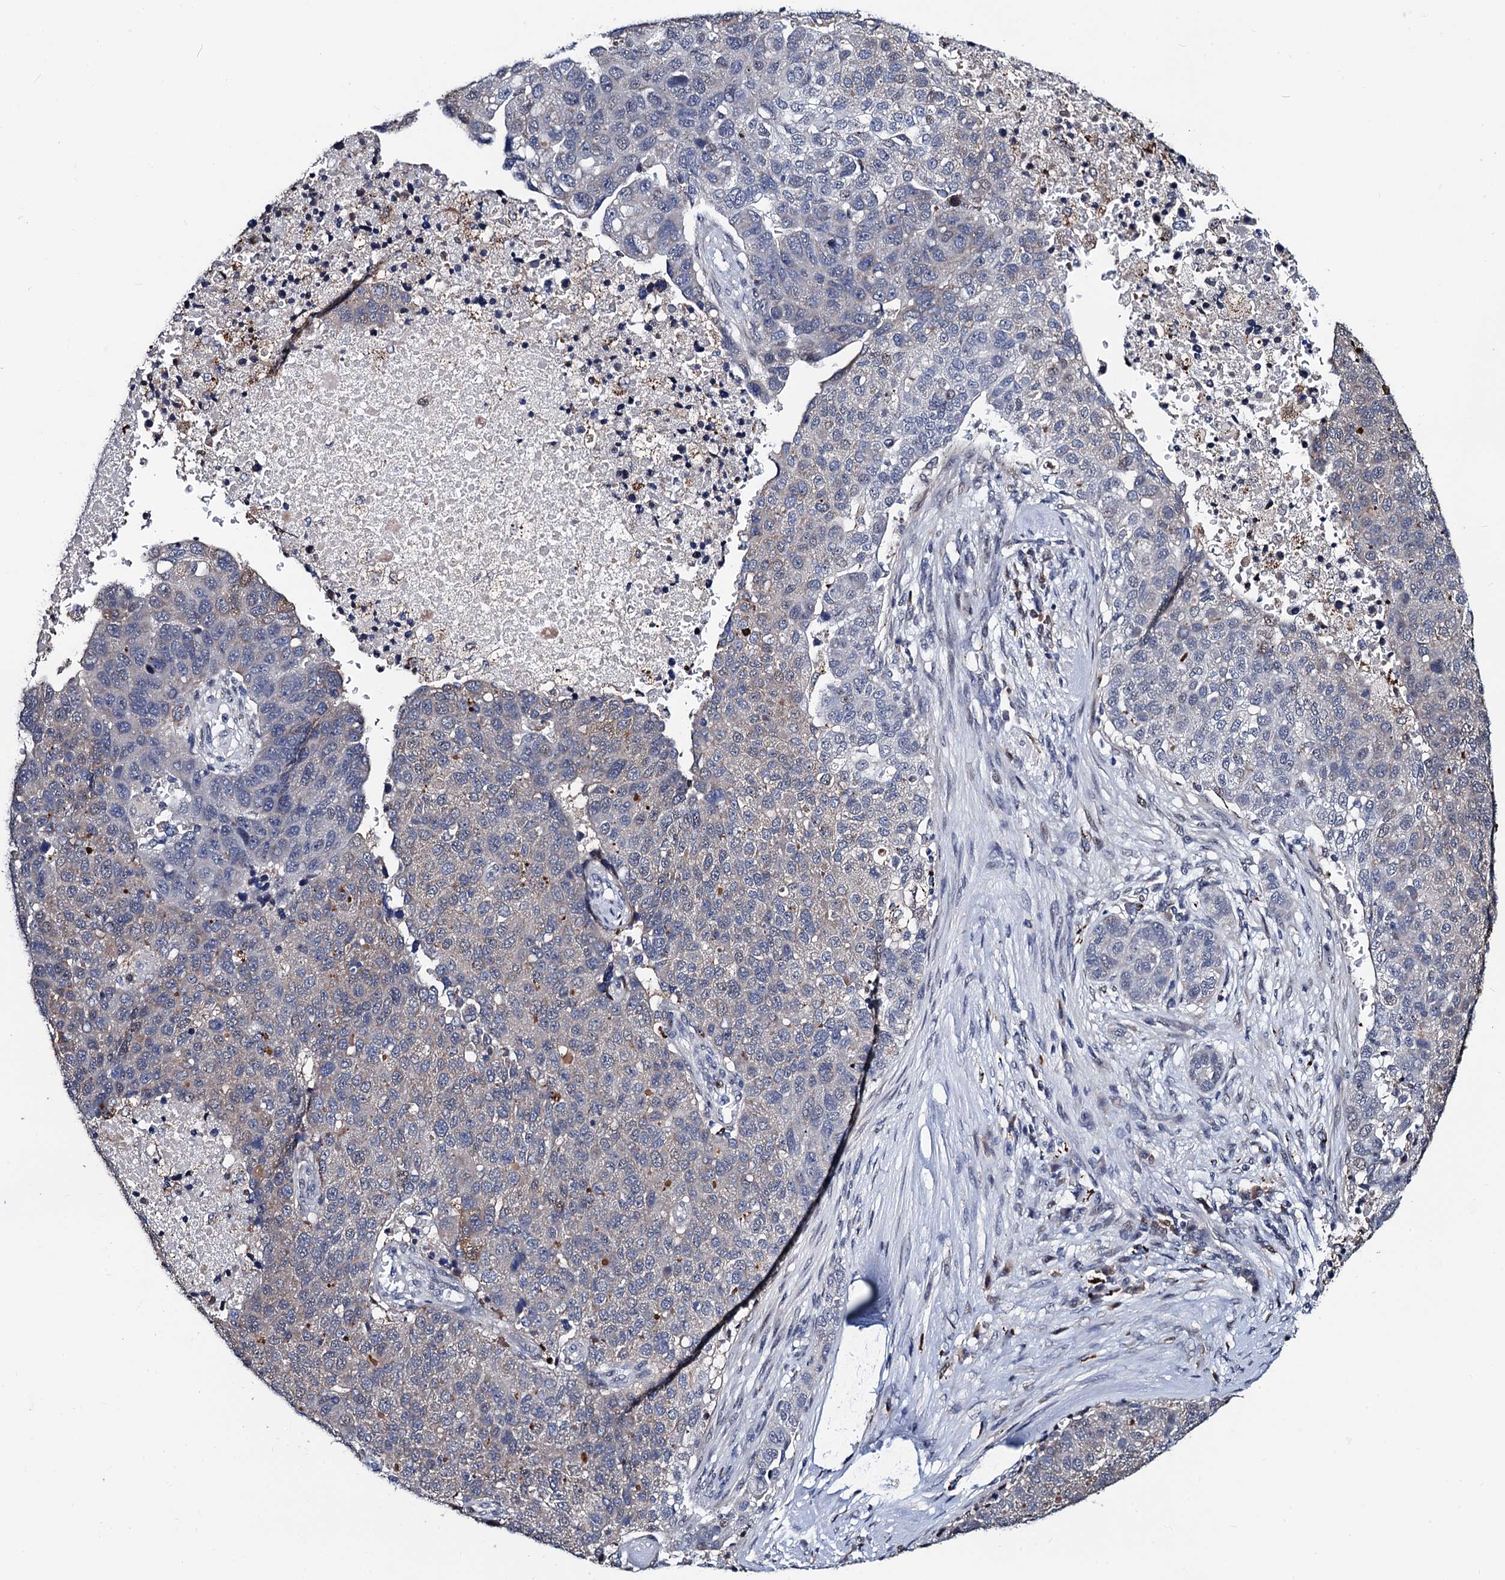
{"staining": {"intensity": "negative", "quantity": "none", "location": "none"}, "tissue": "pancreatic cancer", "cell_type": "Tumor cells", "image_type": "cancer", "snomed": [{"axis": "morphology", "description": "Adenocarcinoma, NOS"}, {"axis": "topography", "description": "Pancreas"}], "caption": "There is no significant positivity in tumor cells of adenocarcinoma (pancreatic).", "gene": "FAM222A", "patient": {"sex": "female", "age": 61}}